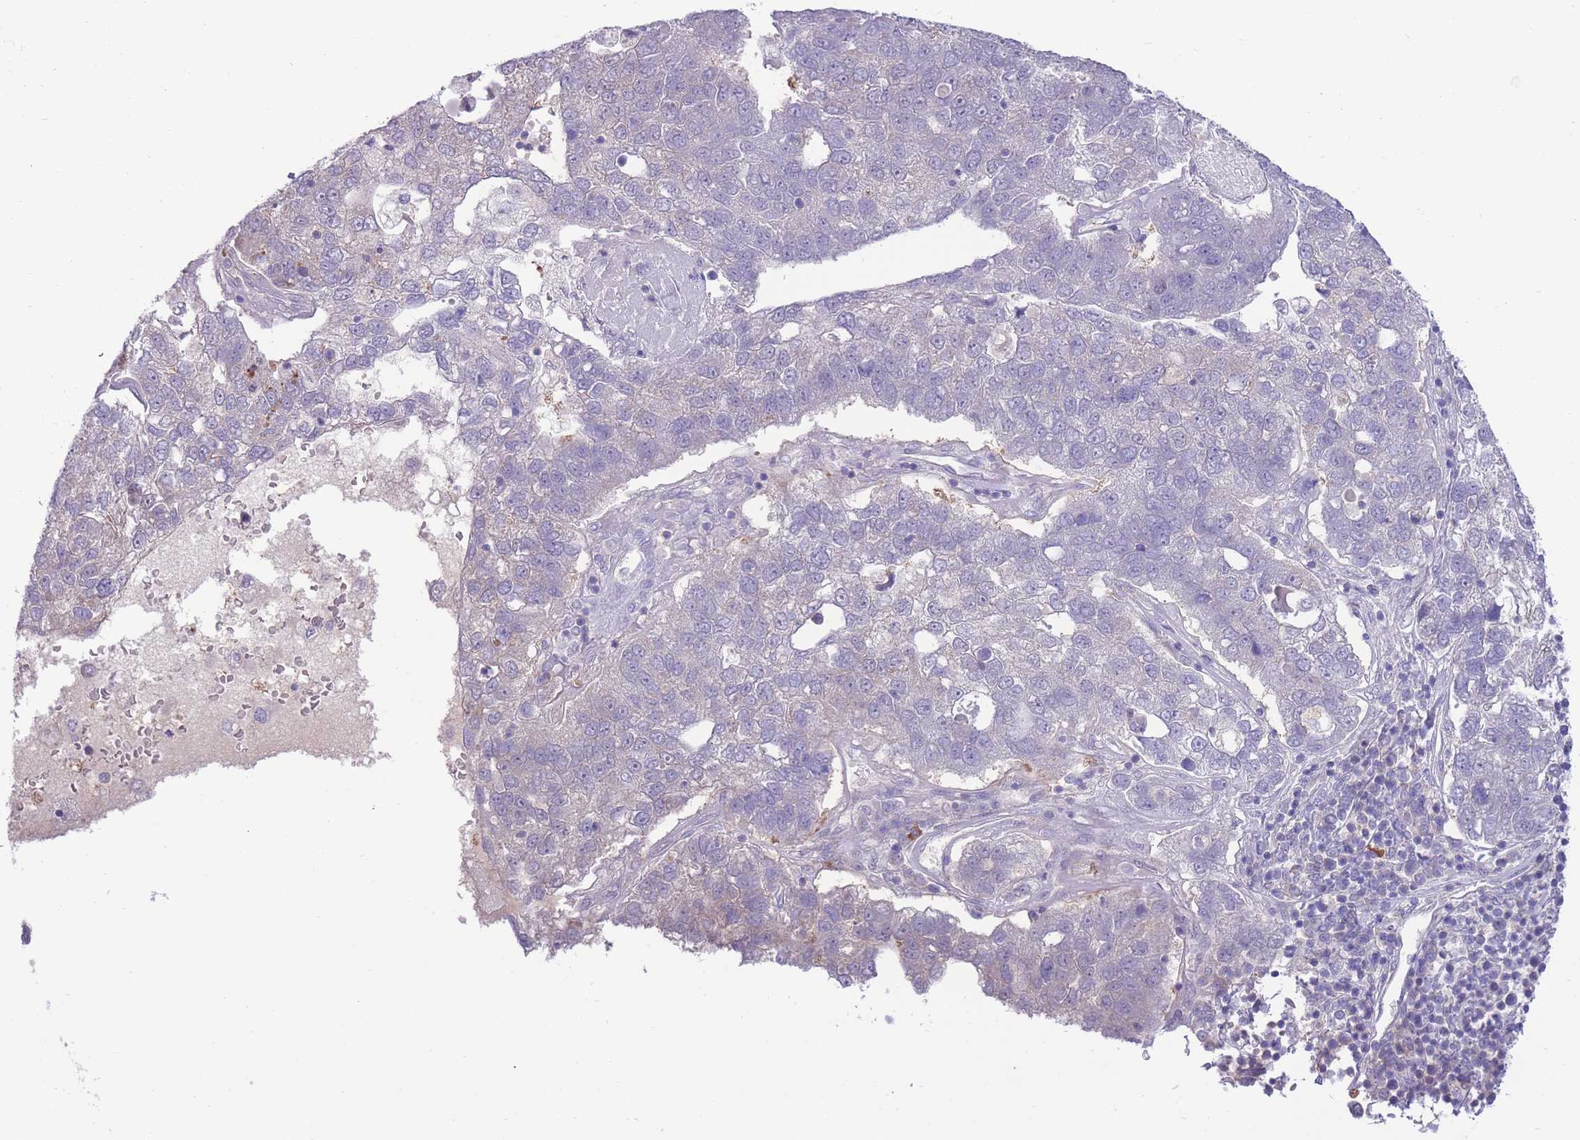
{"staining": {"intensity": "negative", "quantity": "none", "location": "none"}, "tissue": "pancreatic cancer", "cell_type": "Tumor cells", "image_type": "cancer", "snomed": [{"axis": "morphology", "description": "Adenocarcinoma, NOS"}, {"axis": "topography", "description": "Pancreas"}], "caption": "Tumor cells are negative for brown protein staining in adenocarcinoma (pancreatic).", "gene": "RGS11", "patient": {"sex": "female", "age": 61}}